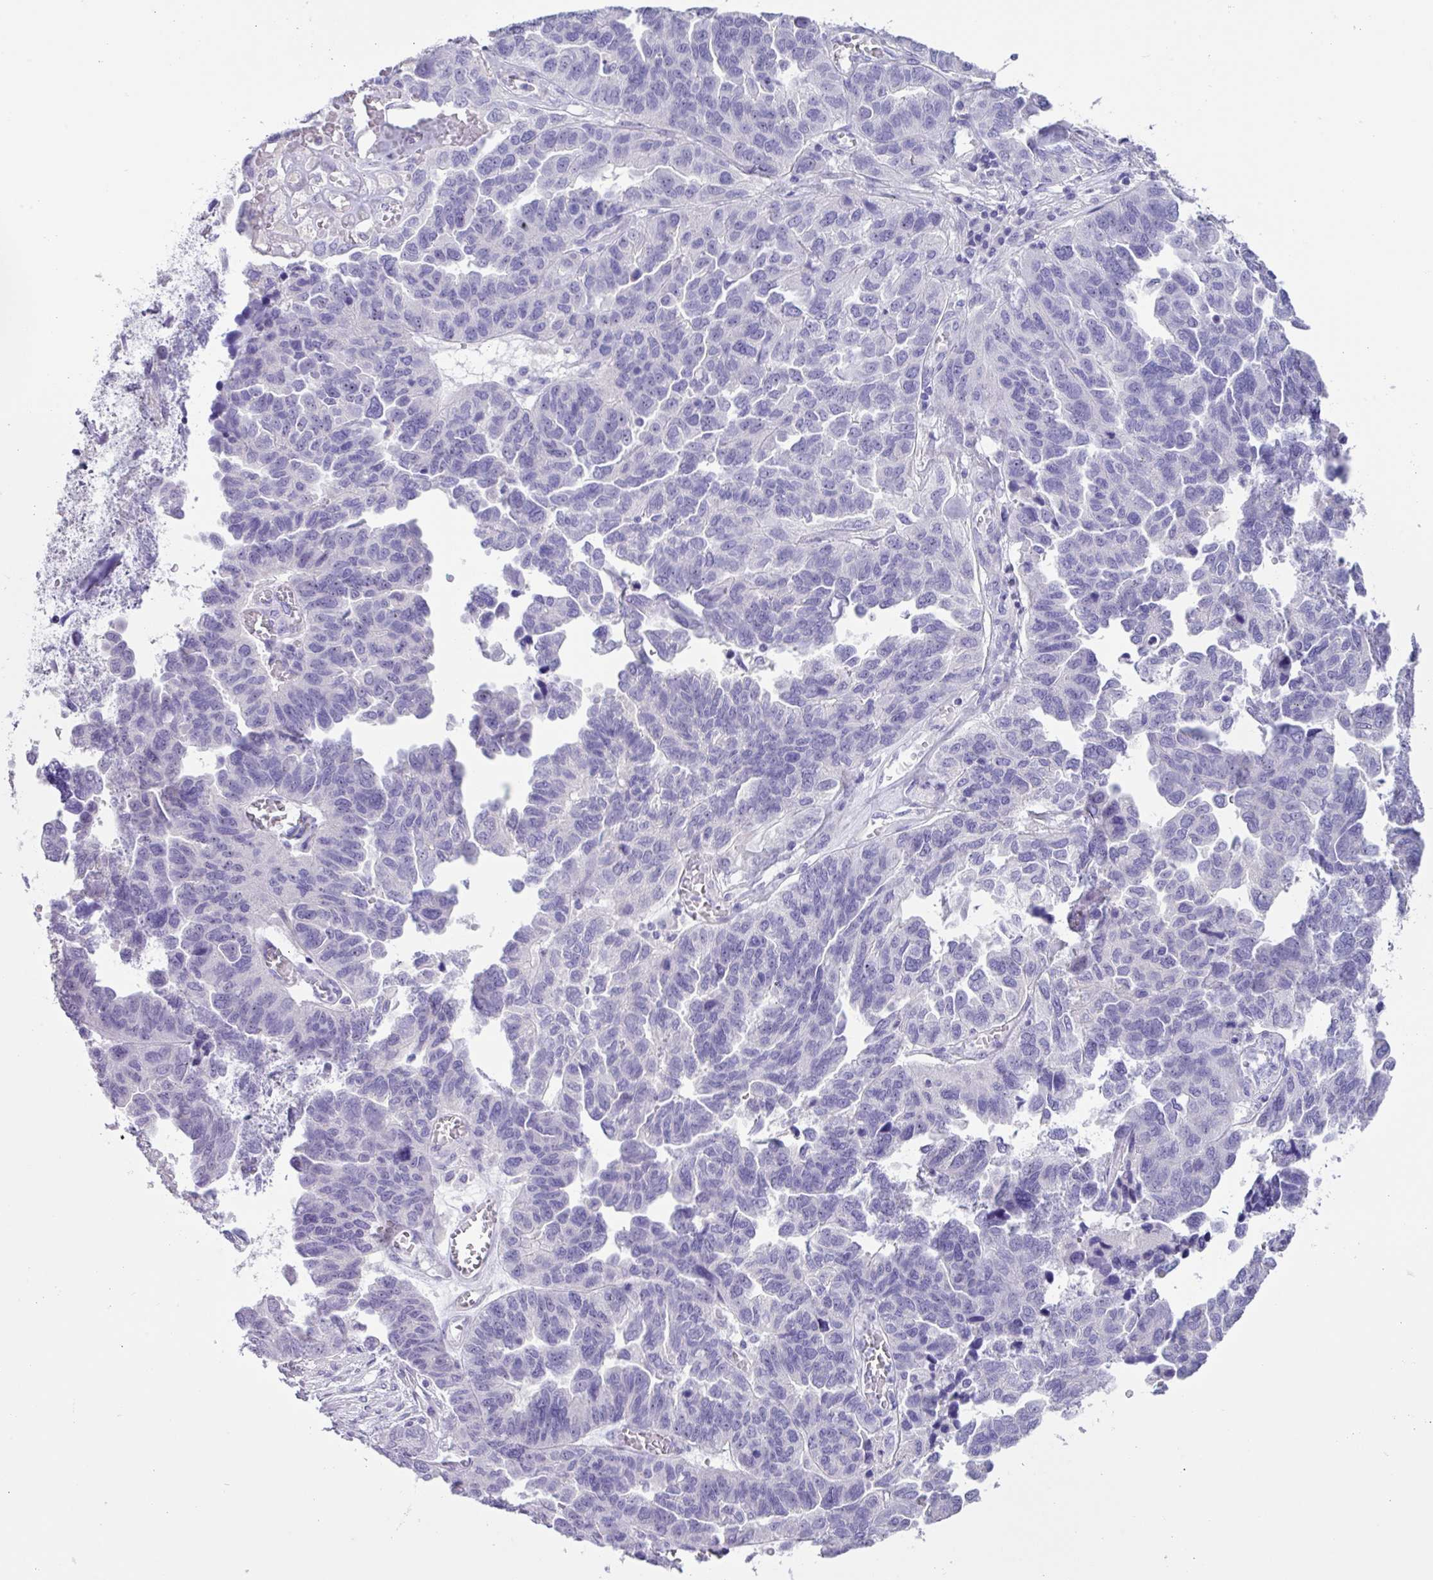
{"staining": {"intensity": "negative", "quantity": "none", "location": "none"}, "tissue": "ovarian cancer", "cell_type": "Tumor cells", "image_type": "cancer", "snomed": [{"axis": "morphology", "description": "Cystadenocarcinoma, serous, NOS"}, {"axis": "topography", "description": "Ovary"}], "caption": "Tumor cells show no significant positivity in ovarian cancer (serous cystadenocarcinoma).", "gene": "MRM2", "patient": {"sex": "female", "age": 64}}